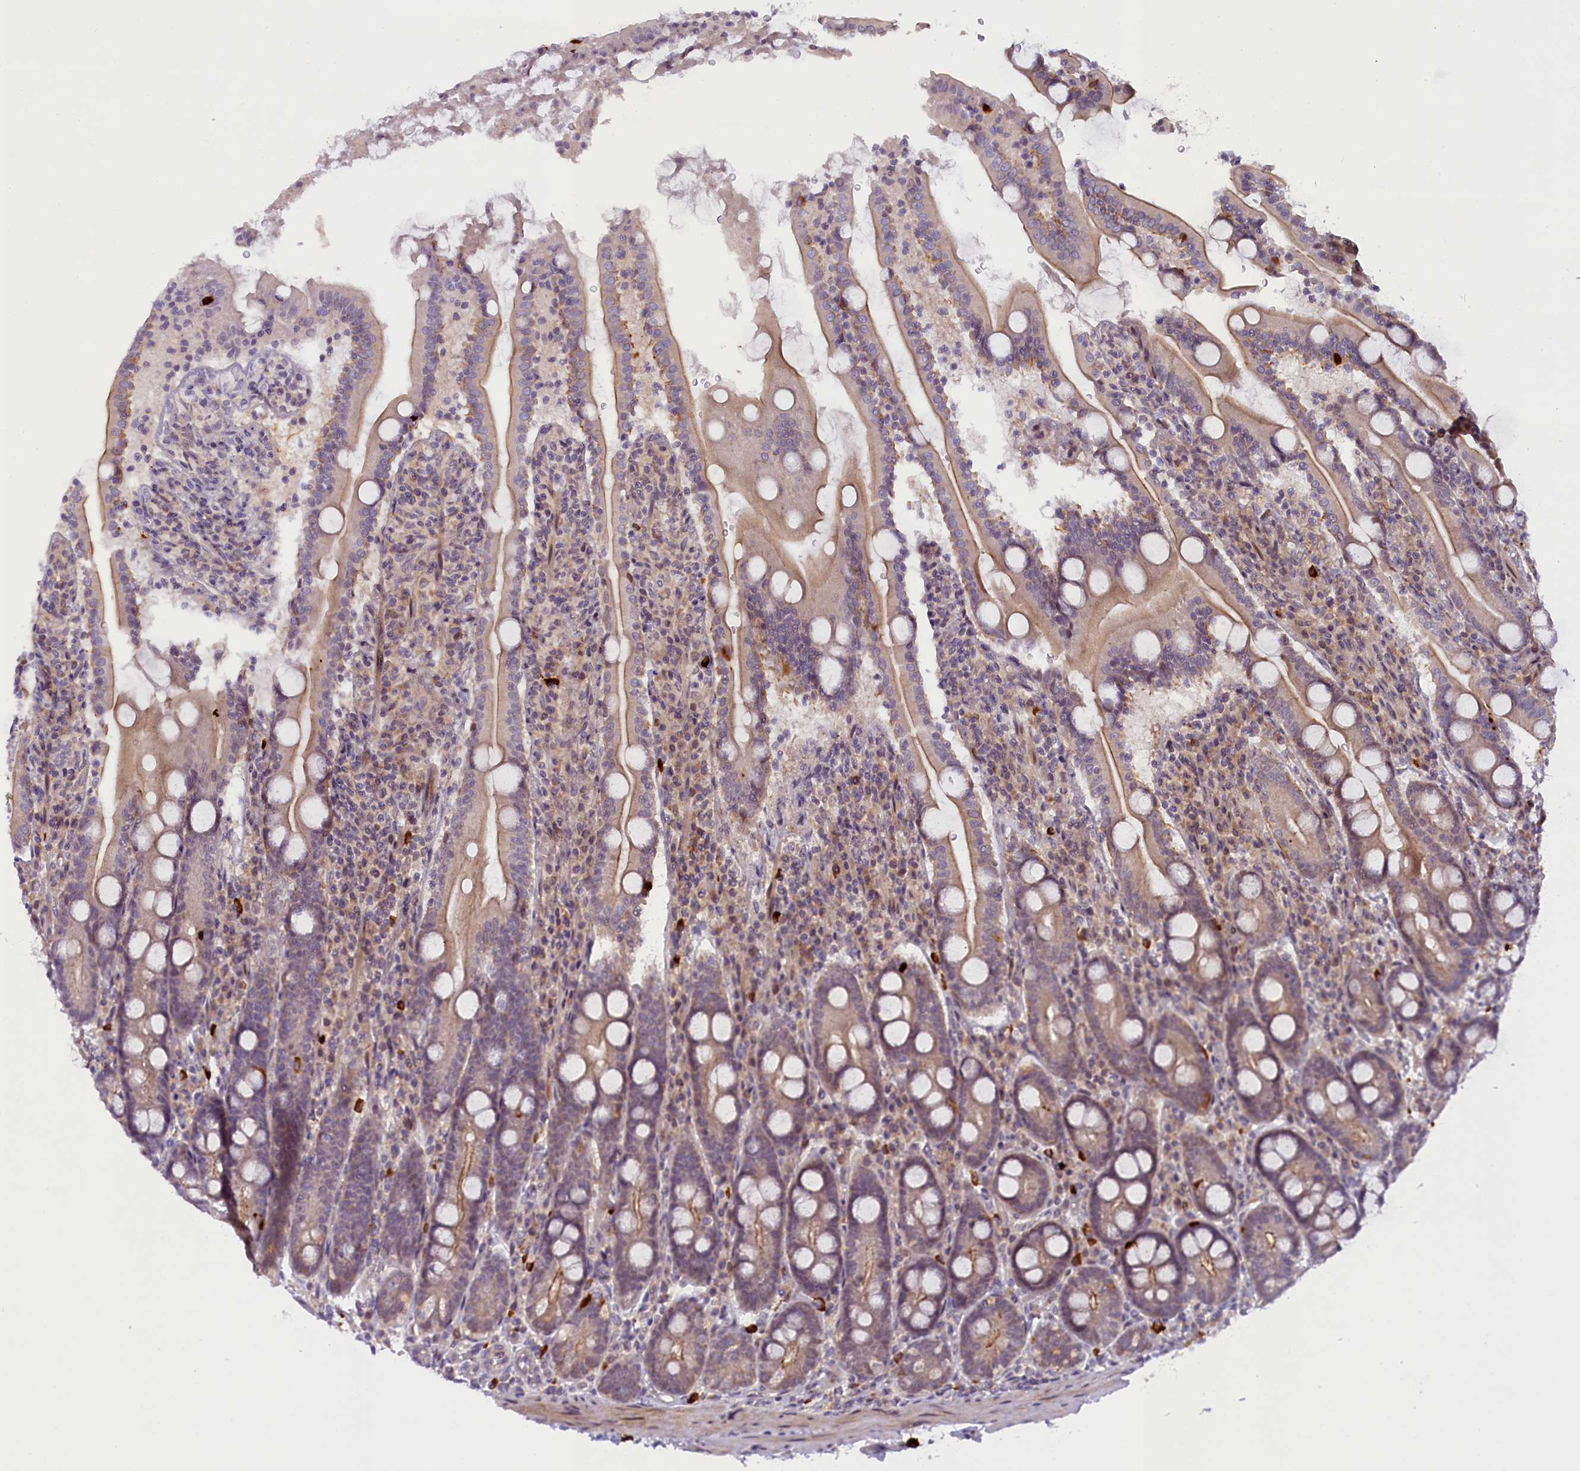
{"staining": {"intensity": "weak", "quantity": "<25%", "location": "cytoplasmic/membranous"}, "tissue": "duodenum", "cell_type": "Glandular cells", "image_type": "normal", "snomed": [{"axis": "morphology", "description": "Normal tissue, NOS"}, {"axis": "topography", "description": "Duodenum"}], "caption": "The IHC image has no significant positivity in glandular cells of duodenum.", "gene": "CCL23", "patient": {"sex": "male", "age": 35}}